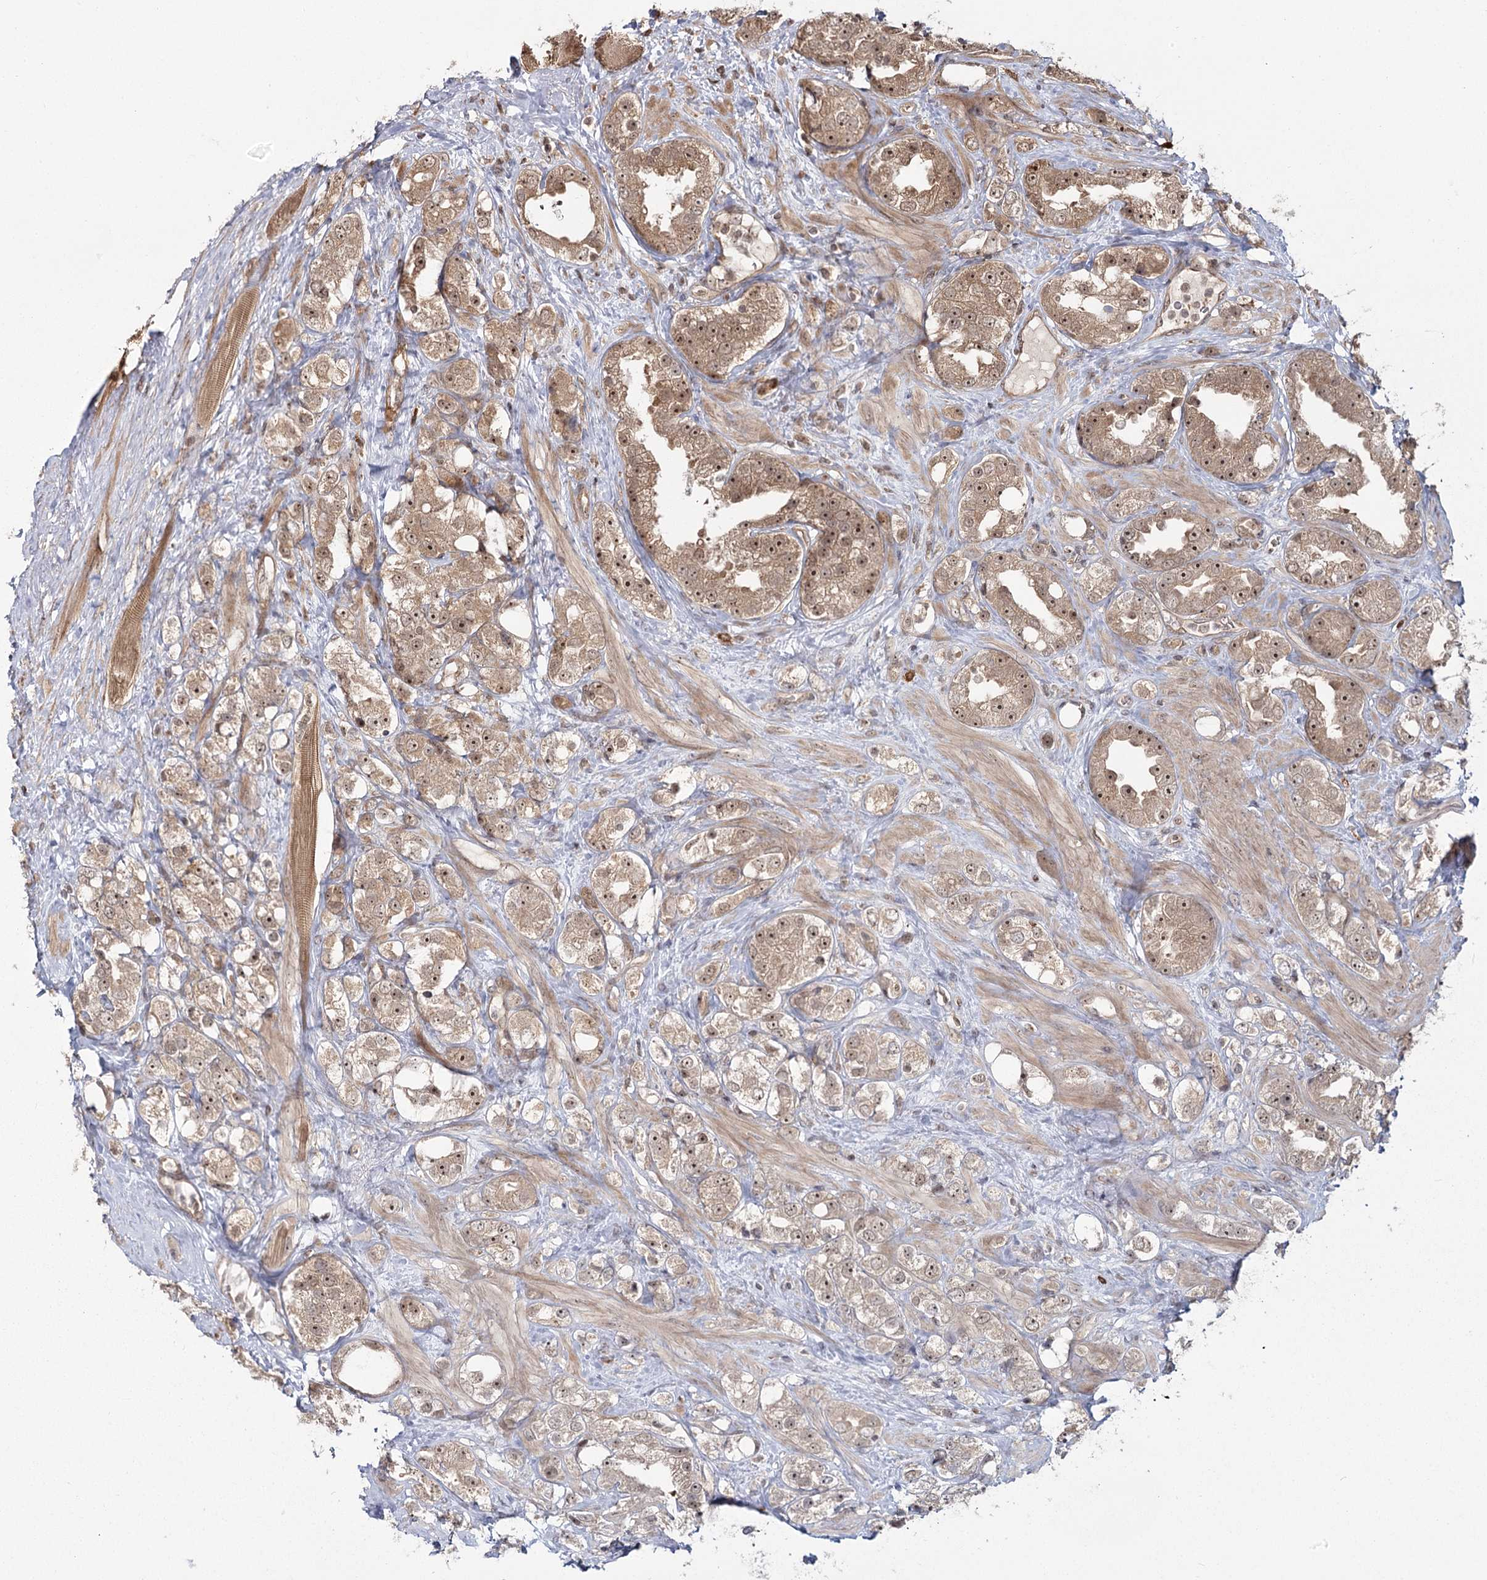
{"staining": {"intensity": "moderate", "quantity": ">75%", "location": "cytoplasmic/membranous,nuclear"}, "tissue": "prostate cancer", "cell_type": "Tumor cells", "image_type": "cancer", "snomed": [{"axis": "morphology", "description": "Adenocarcinoma, NOS"}, {"axis": "topography", "description": "Prostate"}], "caption": "Approximately >75% of tumor cells in human prostate adenocarcinoma display moderate cytoplasmic/membranous and nuclear protein positivity as visualized by brown immunohistochemical staining.", "gene": "R3HDM2", "patient": {"sex": "male", "age": 79}}